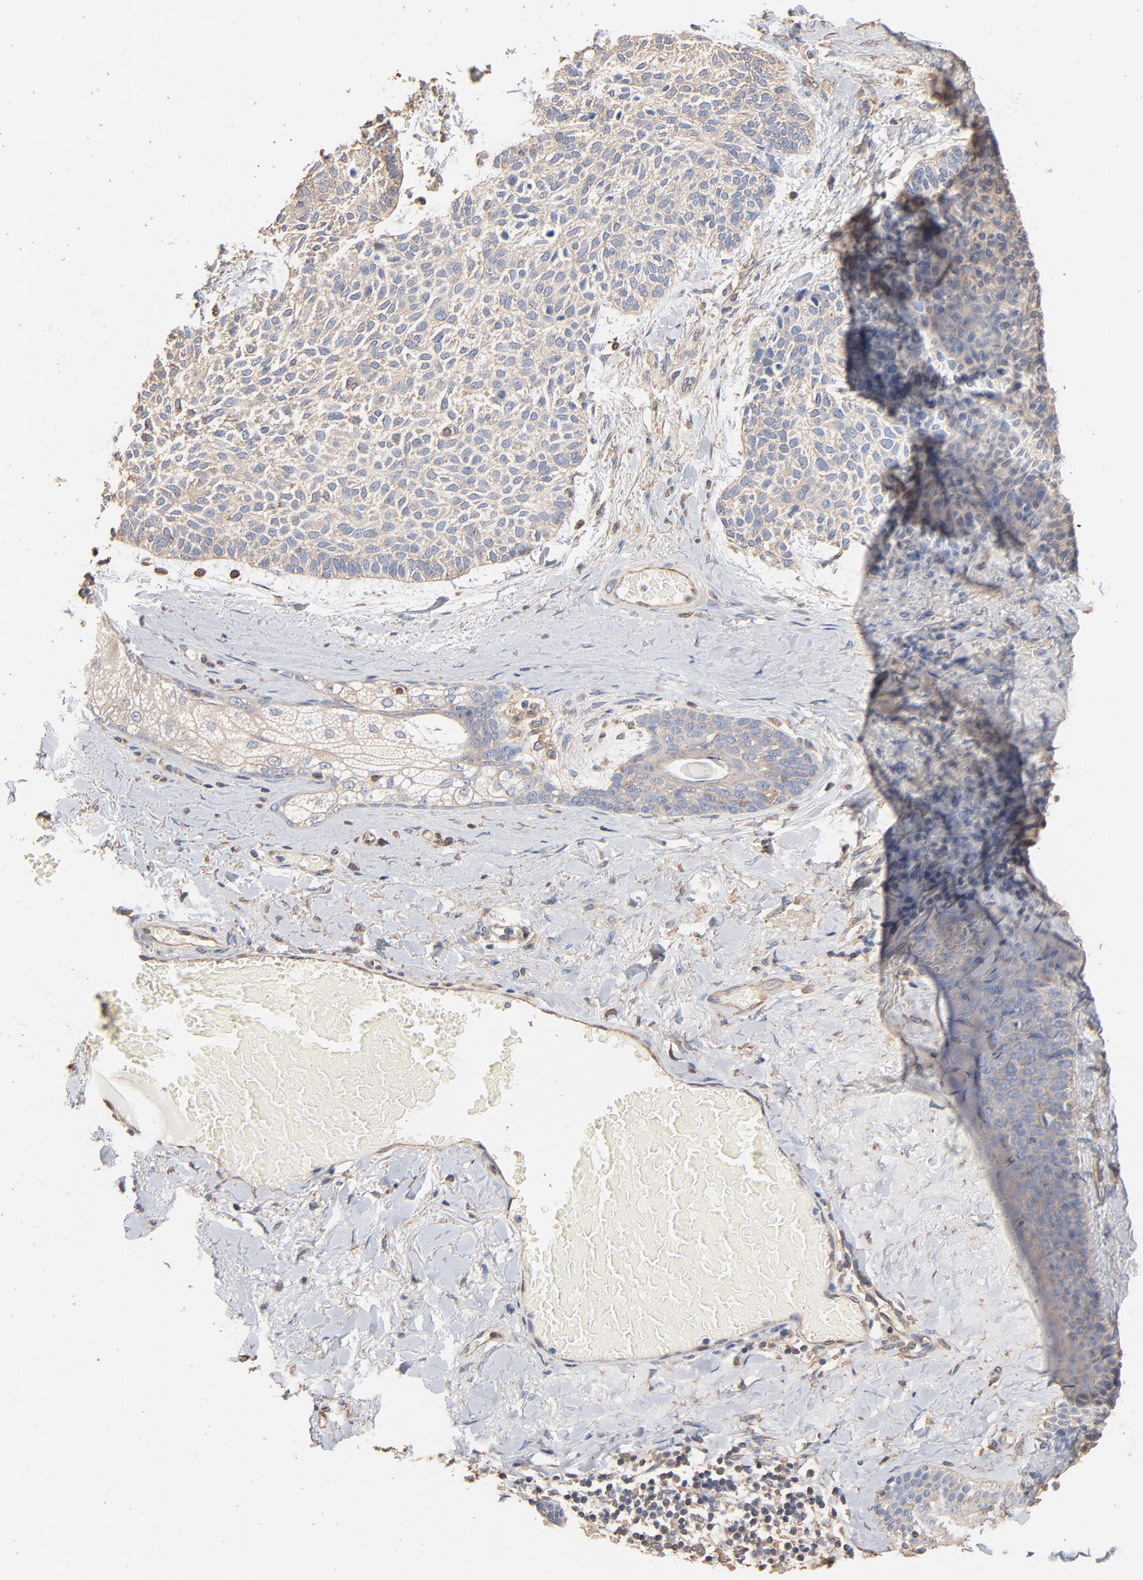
{"staining": {"intensity": "weak", "quantity": ">75%", "location": "cytoplasmic/membranous"}, "tissue": "skin cancer", "cell_type": "Tumor cells", "image_type": "cancer", "snomed": [{"axis": "morphology", "description": "Normal tissue, NOS"}, {"axis": "morphology", "description": "Basal cell carcinoma"}, {"axis": "topography", "description": "Skin"}], "caption": "Immunohistochemistry (IHC) of skin cancer (basal cell carcinoma) demonstrates low levels of weak cytoplasmic/membranous expression in about >75% of tumor cells.", "gene": "ABCD4", "patient": {"sex": "female", "age": 70}}